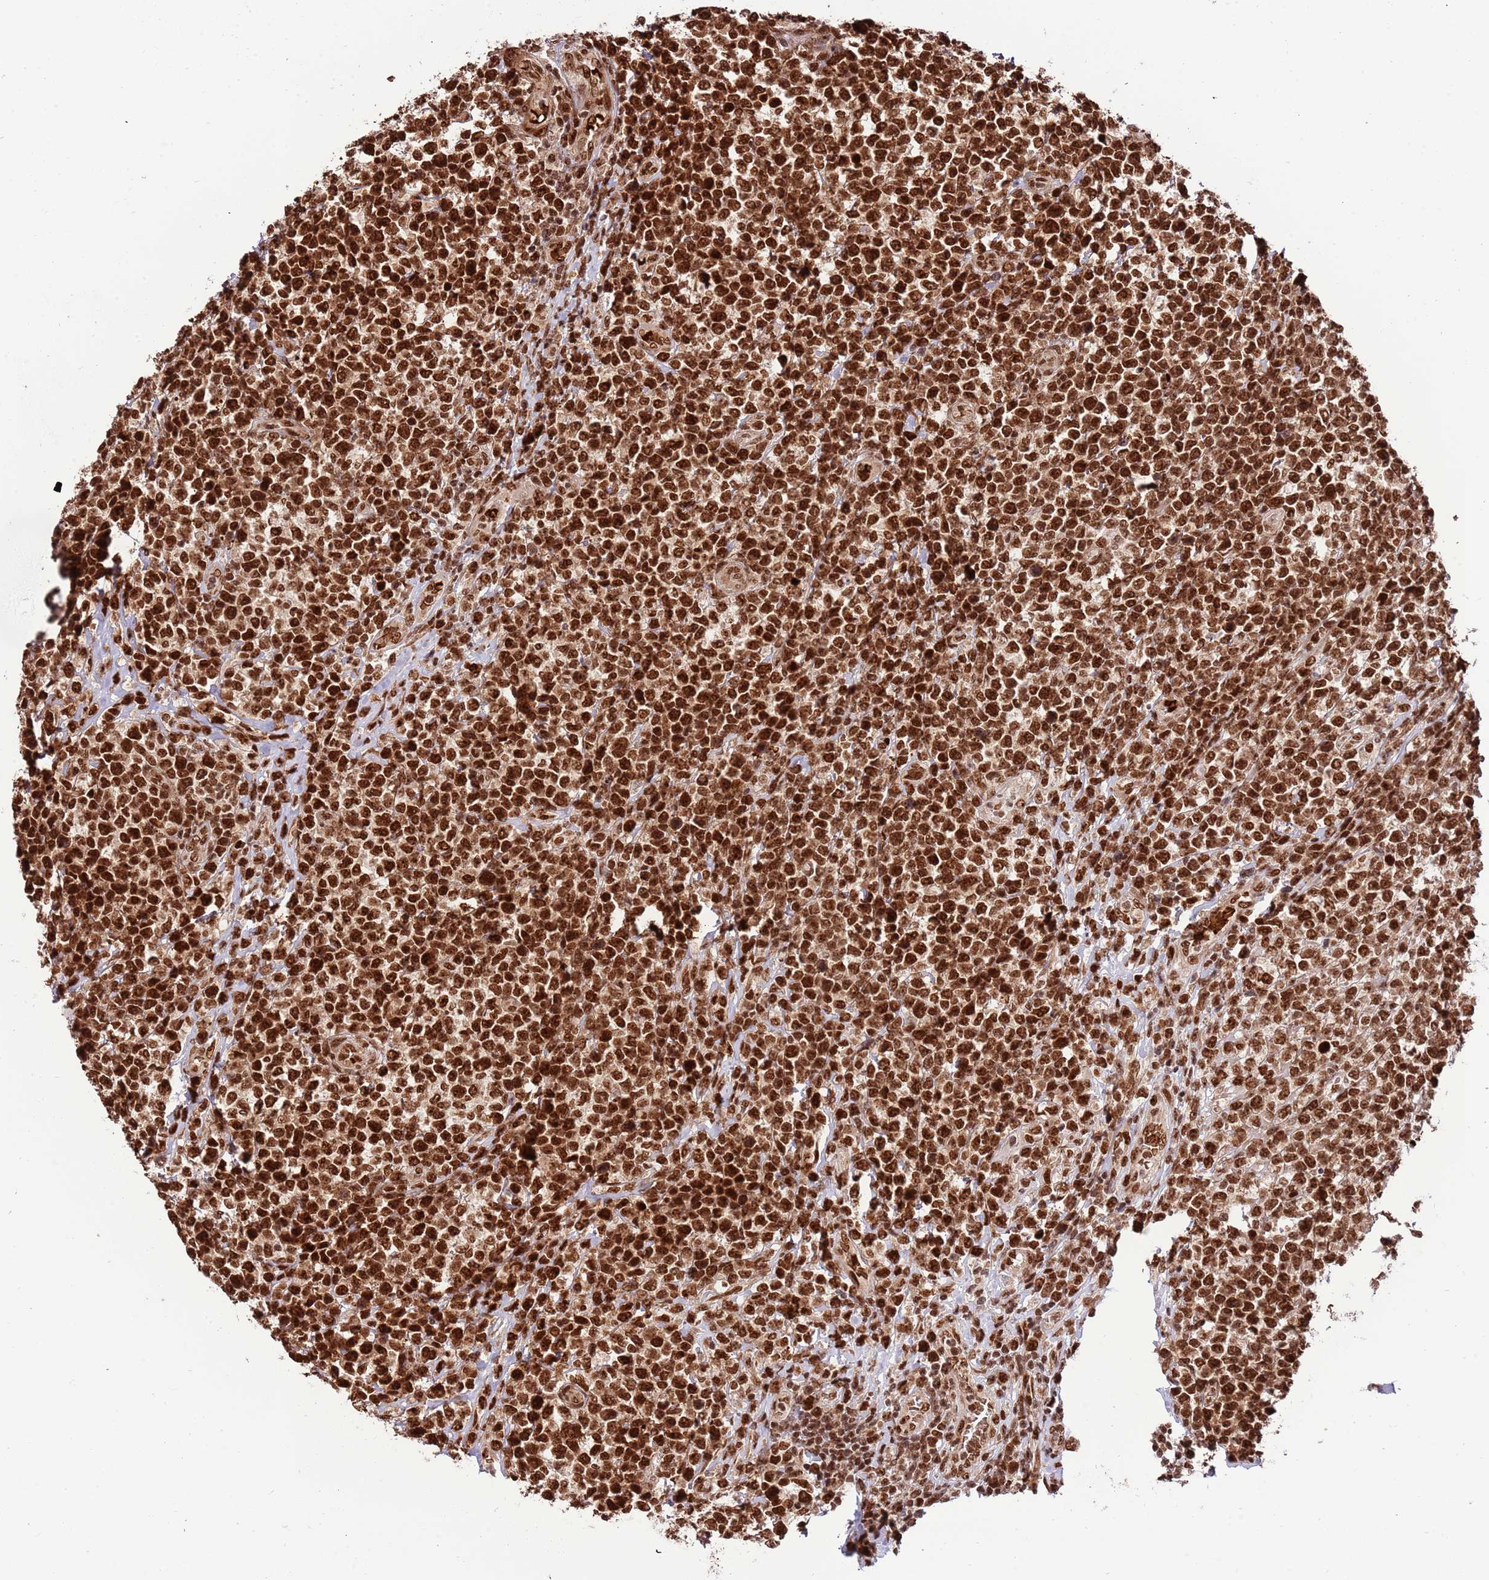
{"staining": {"intensity": "strong", "quantity": ">75%", "location": "nuclear"}, "tissue": "lymphoma", "cell_type": "Tumor cells", "image_type": "cancer", "snomed": [{"axis": "morphology", "description": "Malignant lymphoma, non-Hodgkin's type, High grade"}, {"axis": "topography", "description": "Soft tissue"}], "caption": "Immunohistochemical staining of malignant lymphoma, non-Hodgkin's type (high-grade) demonstrates high levels of strong nuclear expression in about >75% of tumor cells.", "gene": "RIF1", "patient": {"sex": "female", "age": 56}}